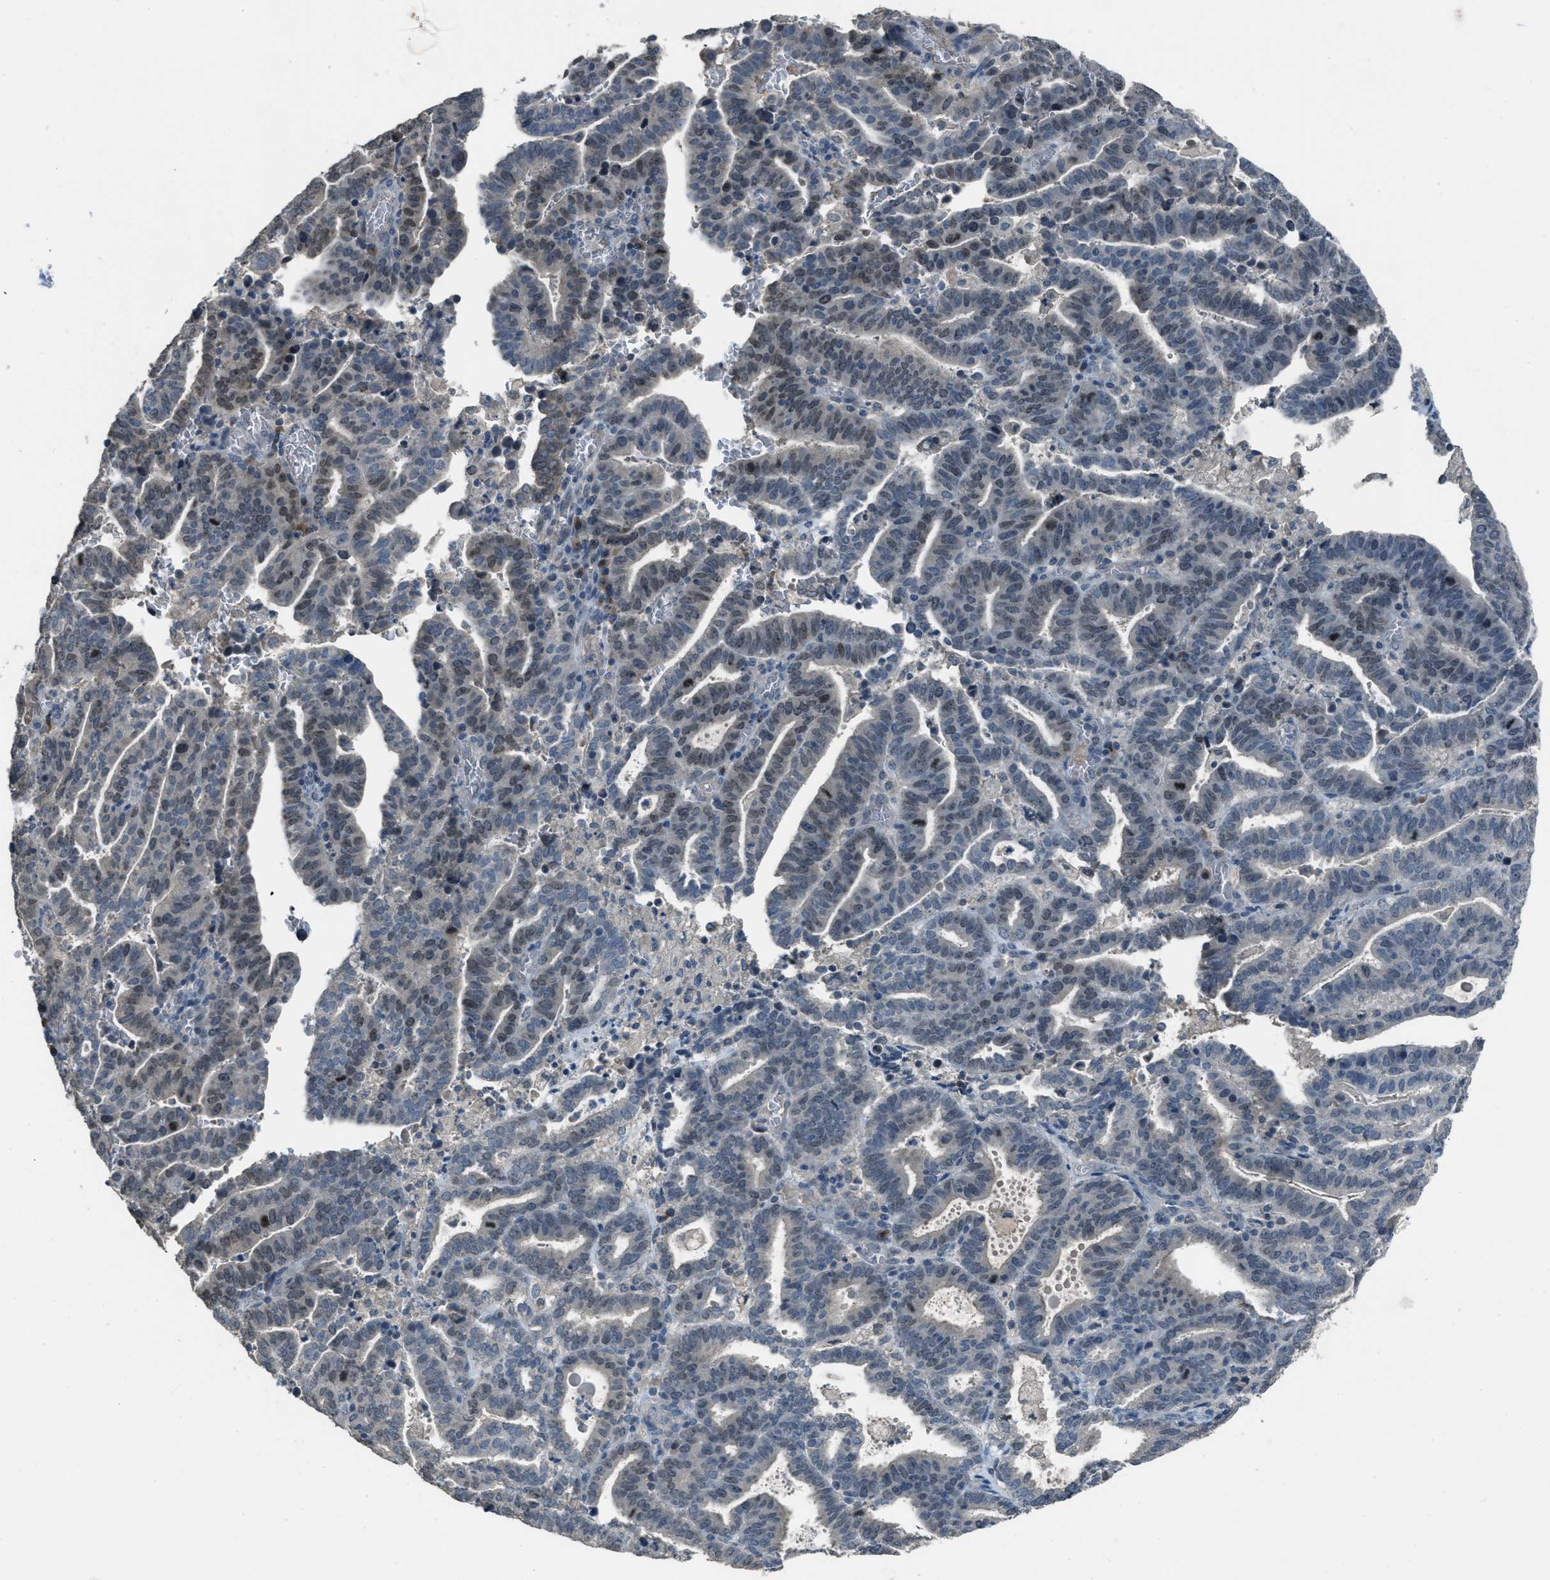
{"staining": {"intensity": "moderate", "quantity": "25%-75%", "location": "nuclear"}, "tissue": "endometrial cancer", "cell_type": "Tumor cells", "image_type": "cancer", "snomed": [{"axis": "morphology", "description": "Adenocarcinoma, NOS"}, {"axis": "topography", "description": "Uterus"}], "caption": "Protein staining of endometrial adenocarcinoma tissue demonstrates moderate nuclear staining in about 25%-75% of tumor cells.", "gene": "MIS18A", "patient": {"sex": "female", "age": 83}}